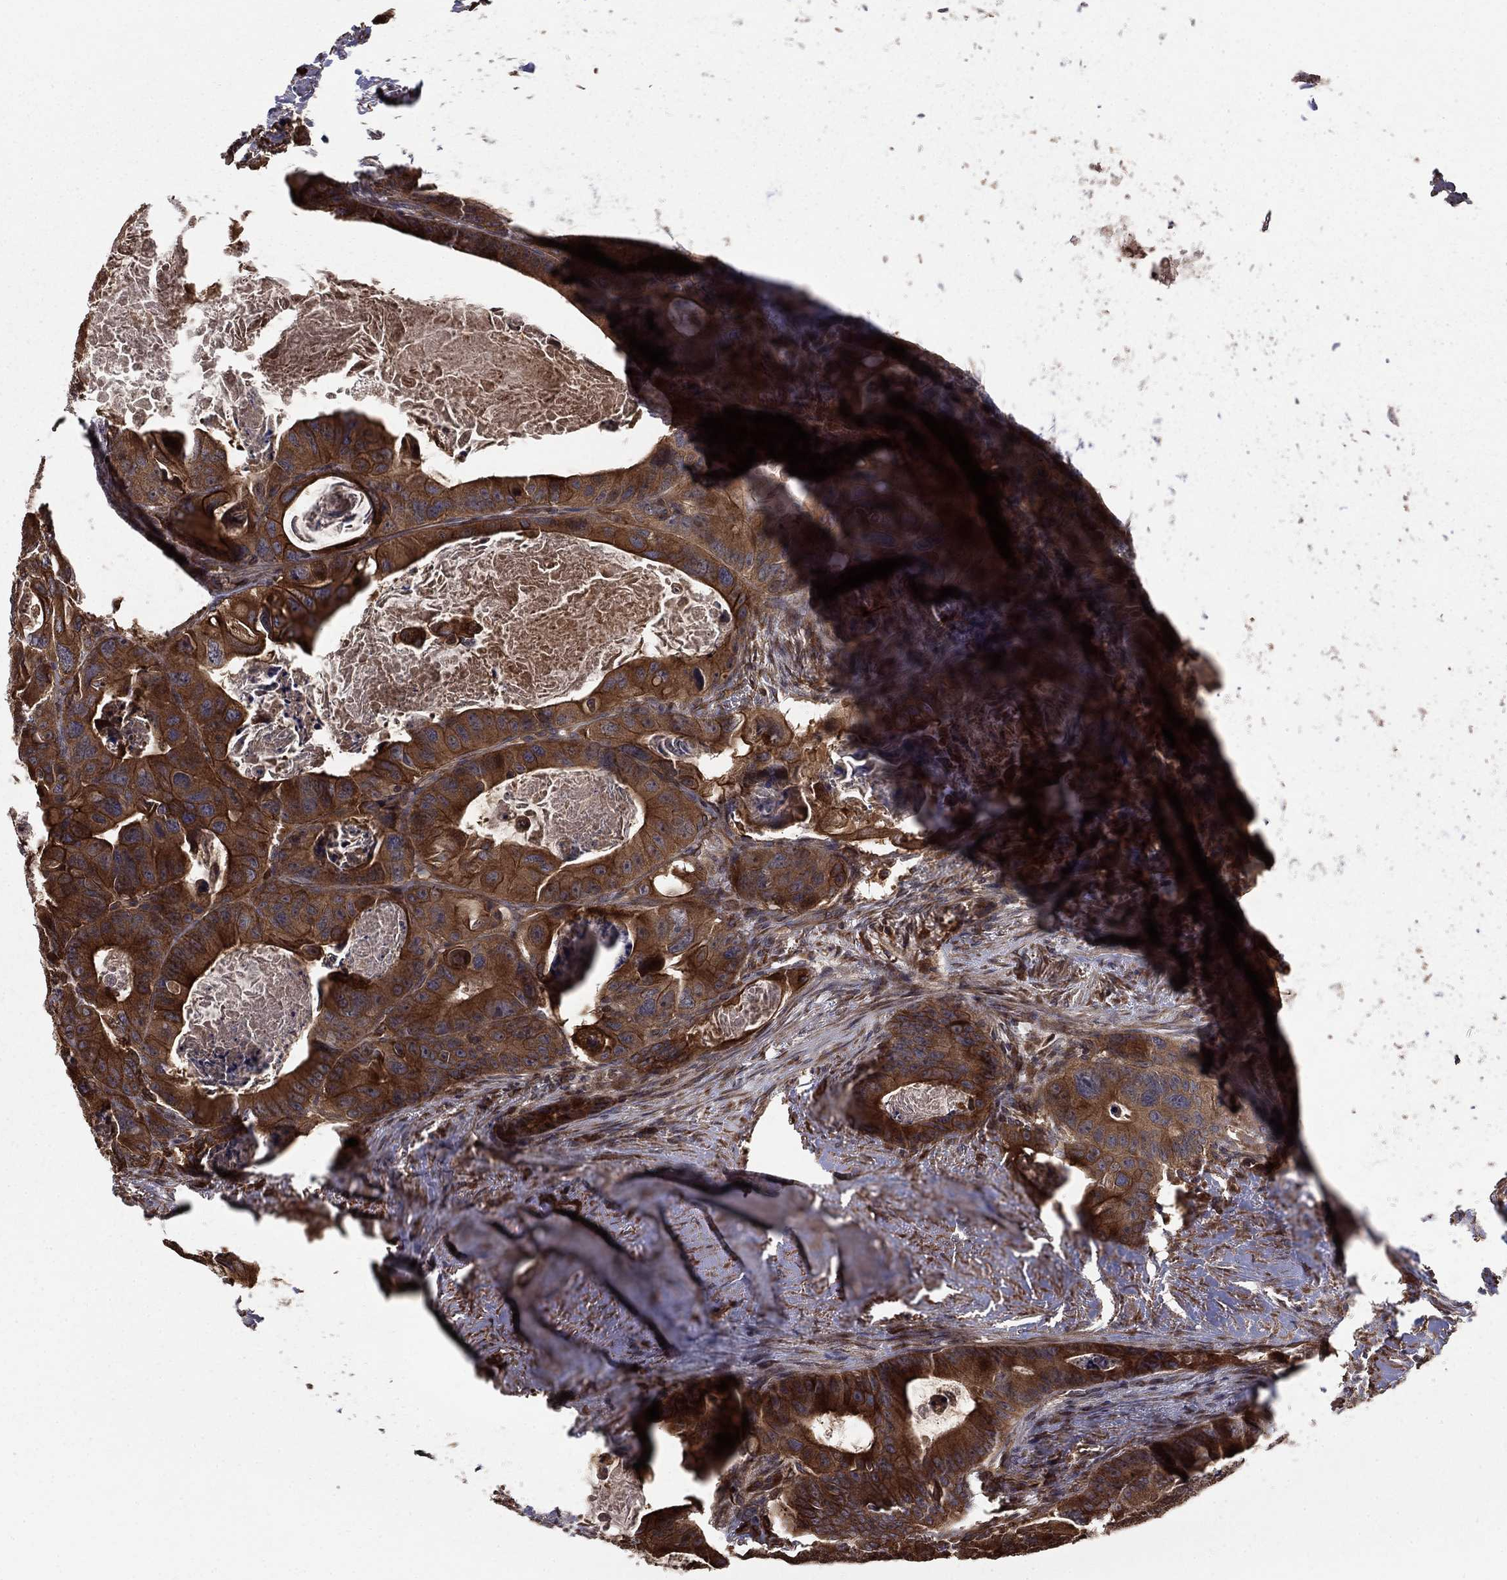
{"staining": {"intensity": "strong", "quantity": ">75%", "location": "cytoplasmic/membranous"}, "tissue": "colorectal cancer", "cell_type": "Tumor cells", "image_type": "cancer", "snomed": [{"axis": "morphology", "description": "Adenocarcinoma, NOS"}, {"axis": "topography", "description": "Rectum"}], "caption": "A brown stain highlights strong cytoplasmic/membranous expression of a protein in human colorectal cancer (adenocarcinoma) tumor cells.", "gene": "BABAM2", "patient": {"sex": "male", "age": 64}}